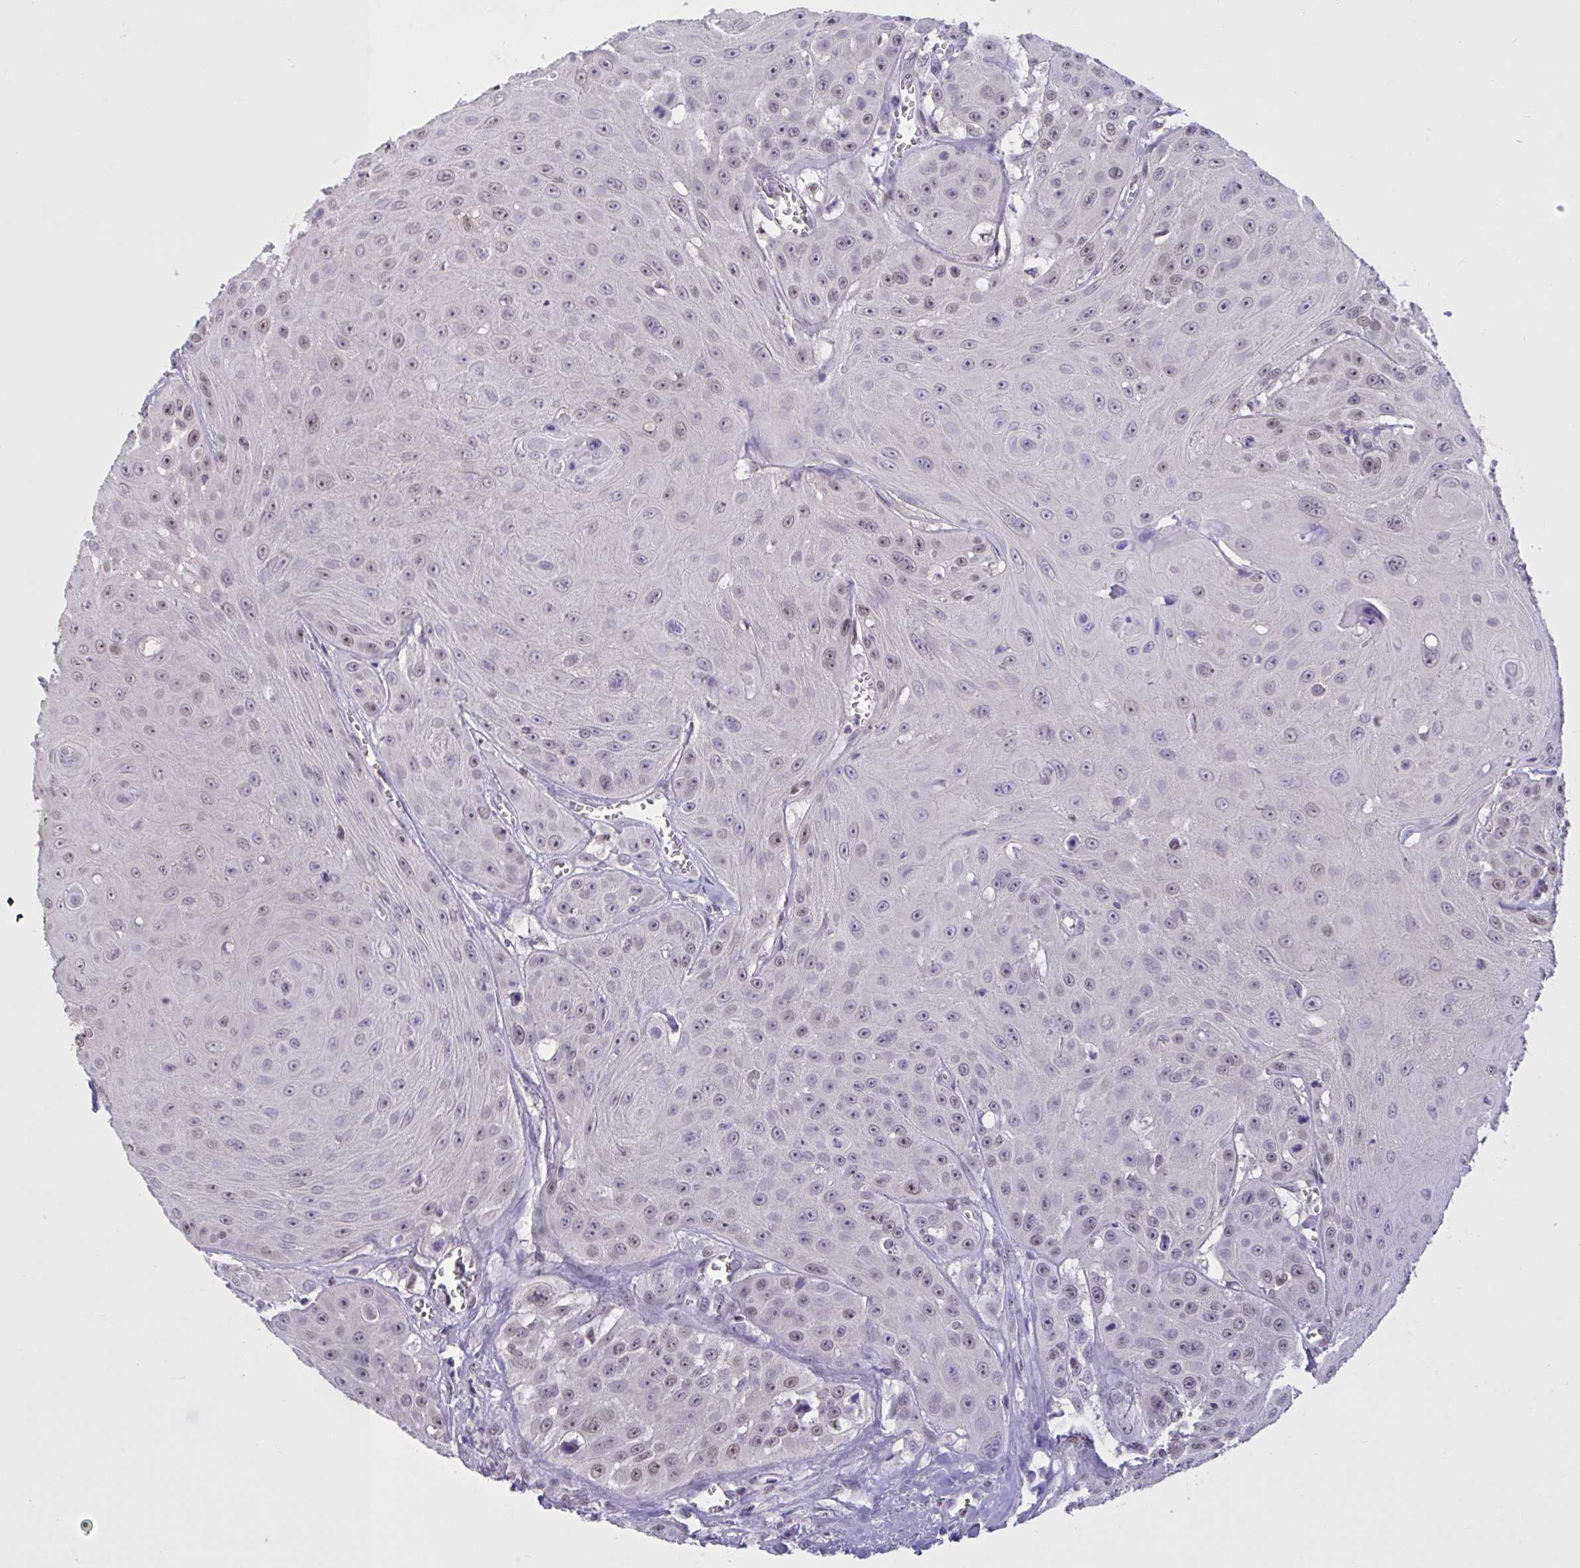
{"staining": {"intensity": "weak", "quantity": "25%-75%", "location": "nuclear"}, "tissue": "head and neck cancer", "cell_type": "Tumor cells", "image_type": "cancer", "snomed": [{"axis": "morphology", "description": "Squamous cell carcinoma, NOS"}, {"axis": "topography", "description": "Oral tissue"}, {"axis": "topography", "description": "Head-Neck"}], "caption": "The photomicrograph displays a brown stain indicating the presence of a protein in the nuclear of tumor cells in head and neck squamous cell carcinoma. (DAB = brown stain, brightfield microscopy at high magnification).", "gene": "RBL1", "patient": {"sex": "male", "age": 81}}